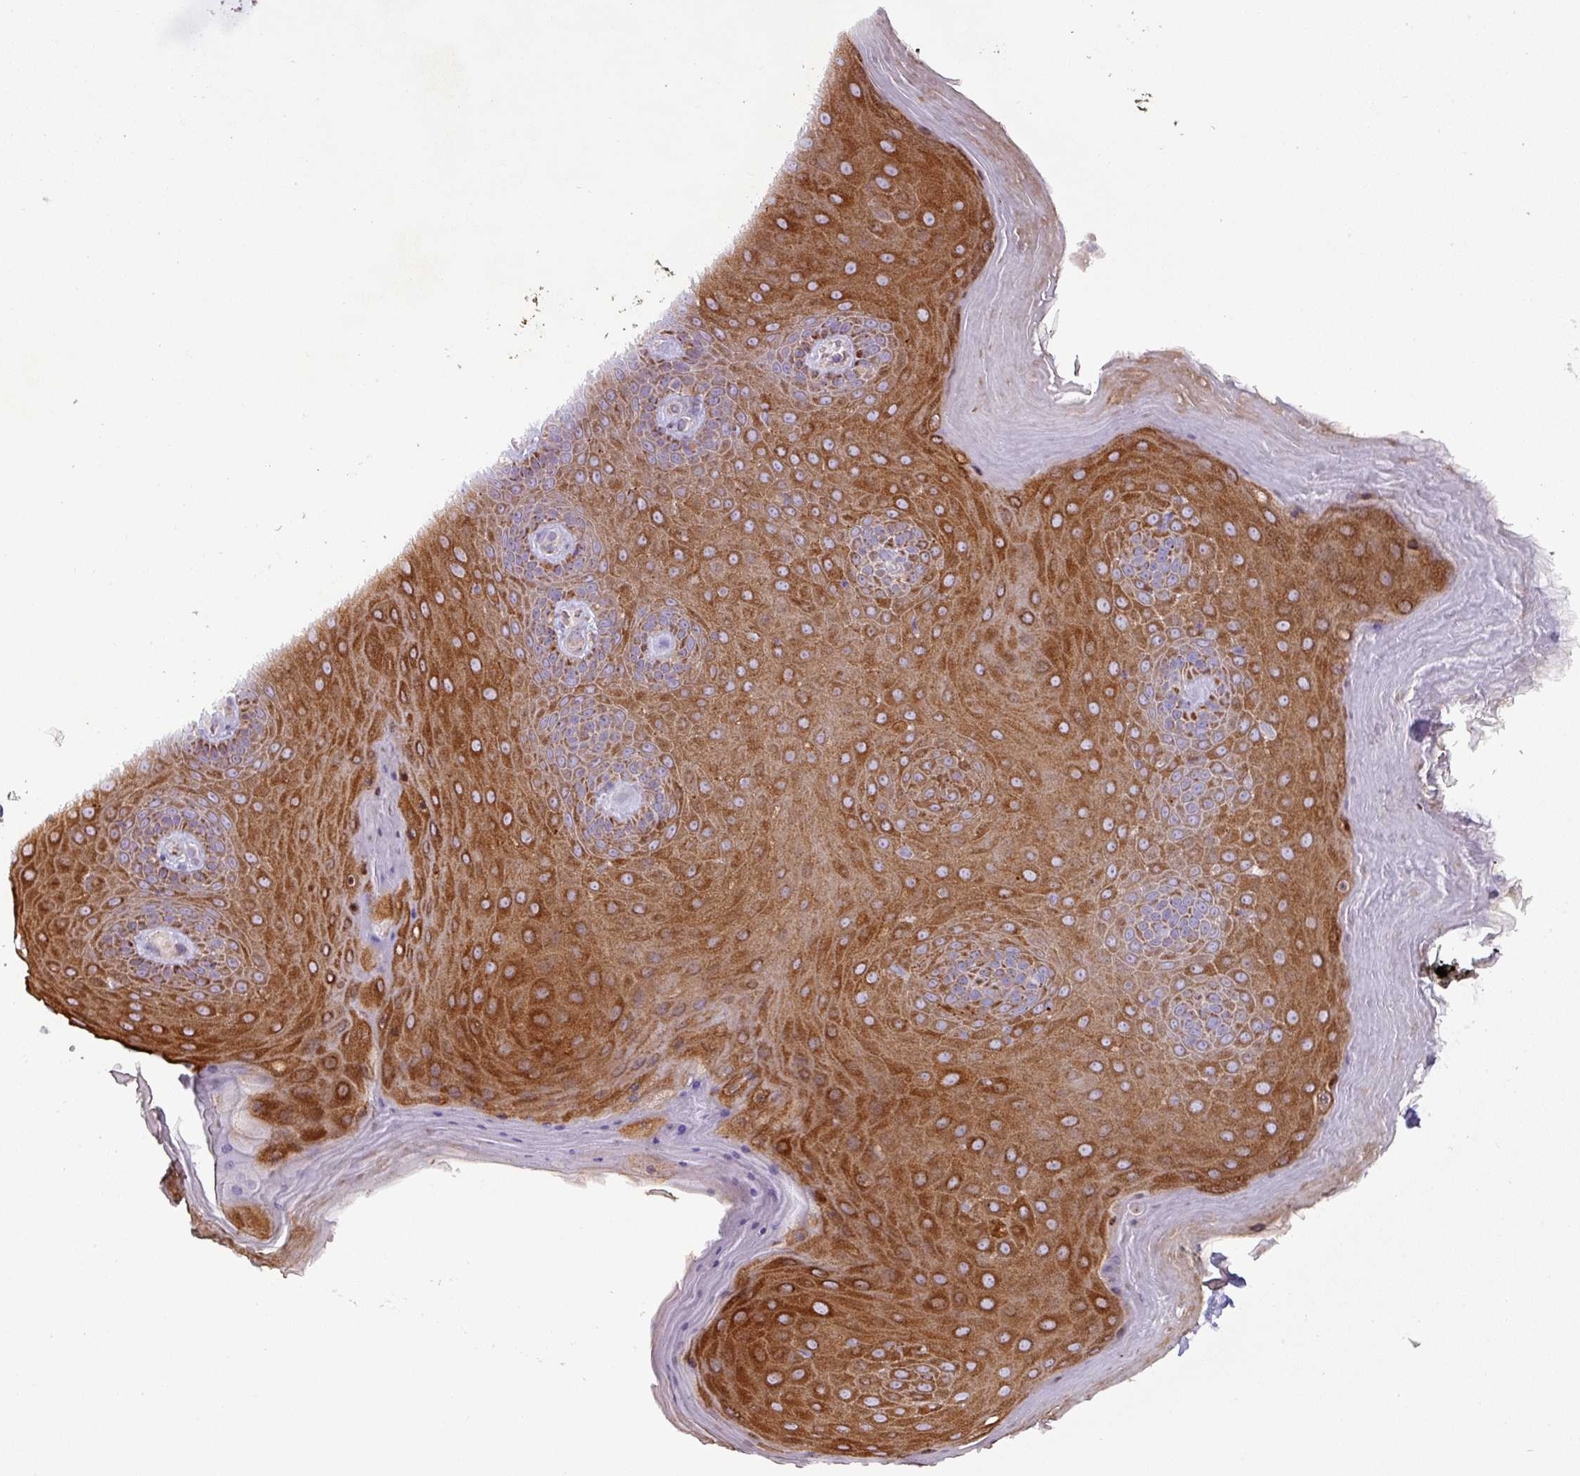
{"staining": {"intensity": "strong", "quantity": ">75%", "location": "cytoplasmic/membranous"}, "tissue": "skin", "cell_type": "Epidermal cells", "image_type": "normal", "snomed": [{"axis": "morphology", "description": "Normal tissue, NOS"}, {"axis": "topography", "description": "Anal"}, {"axis": "topography", "description": "Peripheral nerve tissue"}], "caption": "High-power microscopy captured an immunohistochemistry photomicrograph of benign skin, revealing strong cytoplasmic/membranous expression in approximately >75% of epidermal cells. The staining is performed using DAB (3,3'-diaminobenzidine) brown chromogen to label protein expression. The nuclei are counter-stained blue using hematoxylin.", "gene": "PNMA6A", "patient": {"sex": "male", "age": 53}}